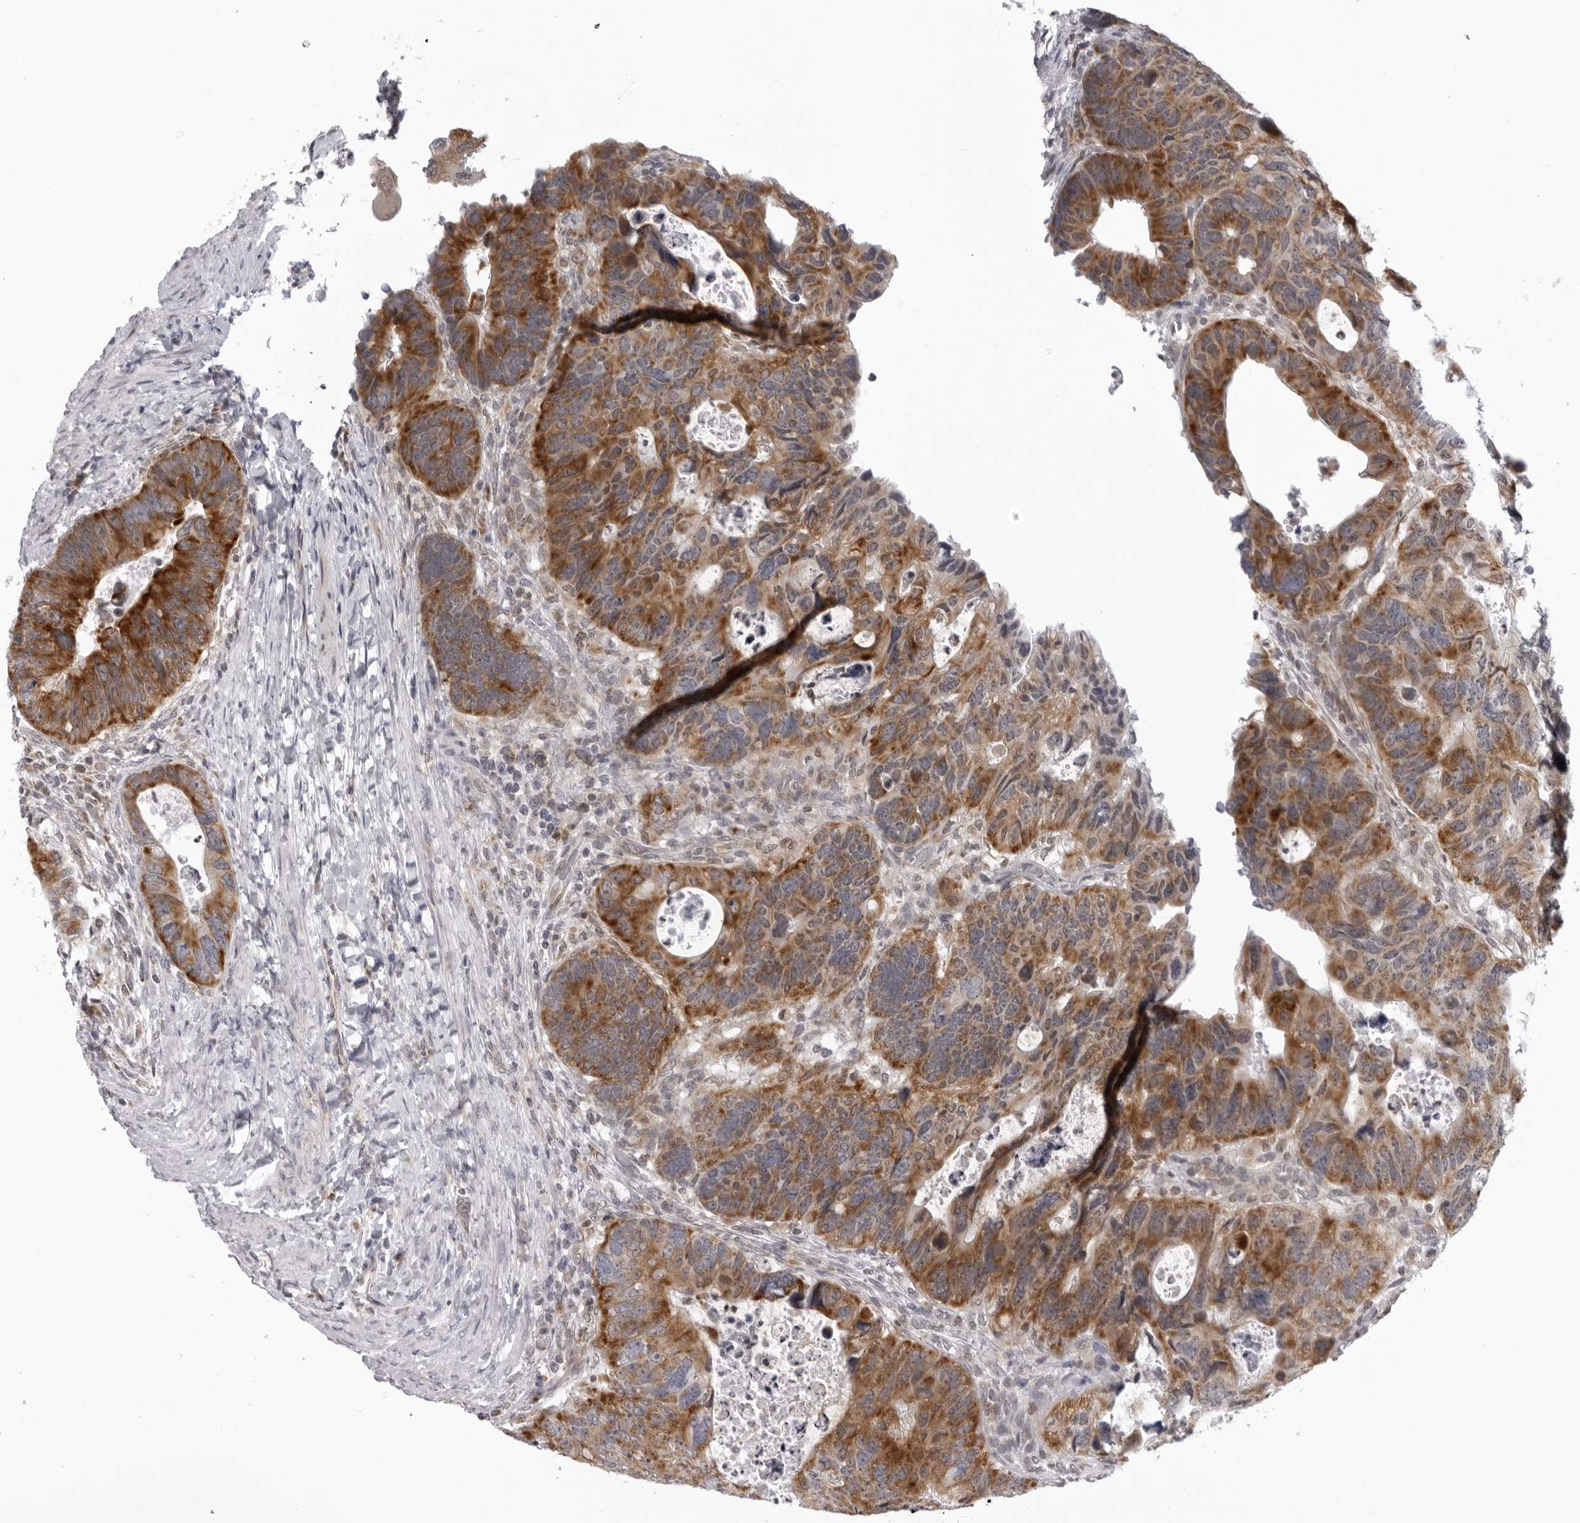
{"staining": {"intensity": "strong", "quantity": ">75%", "location": "cytoplasmic/membranous"}, "tissue": "colorectal cancer", "cell_type": "Tumor cells", "image_type": "cancer", "snomed": [{"axis": "morphology", "description": "Adenocarcinoma, NOS"}, {"axis": "topography", "description": "Rectum"}], "caption": "This photomicrograph reveals immunohistochemistry staining of human adenocarcinoma (colorectal), with high strong cytoplasmic/membranous expression in about >75% of tumor cells.", "gene": "MRPS15", "patient": {"sex": "male", "age": 59}}